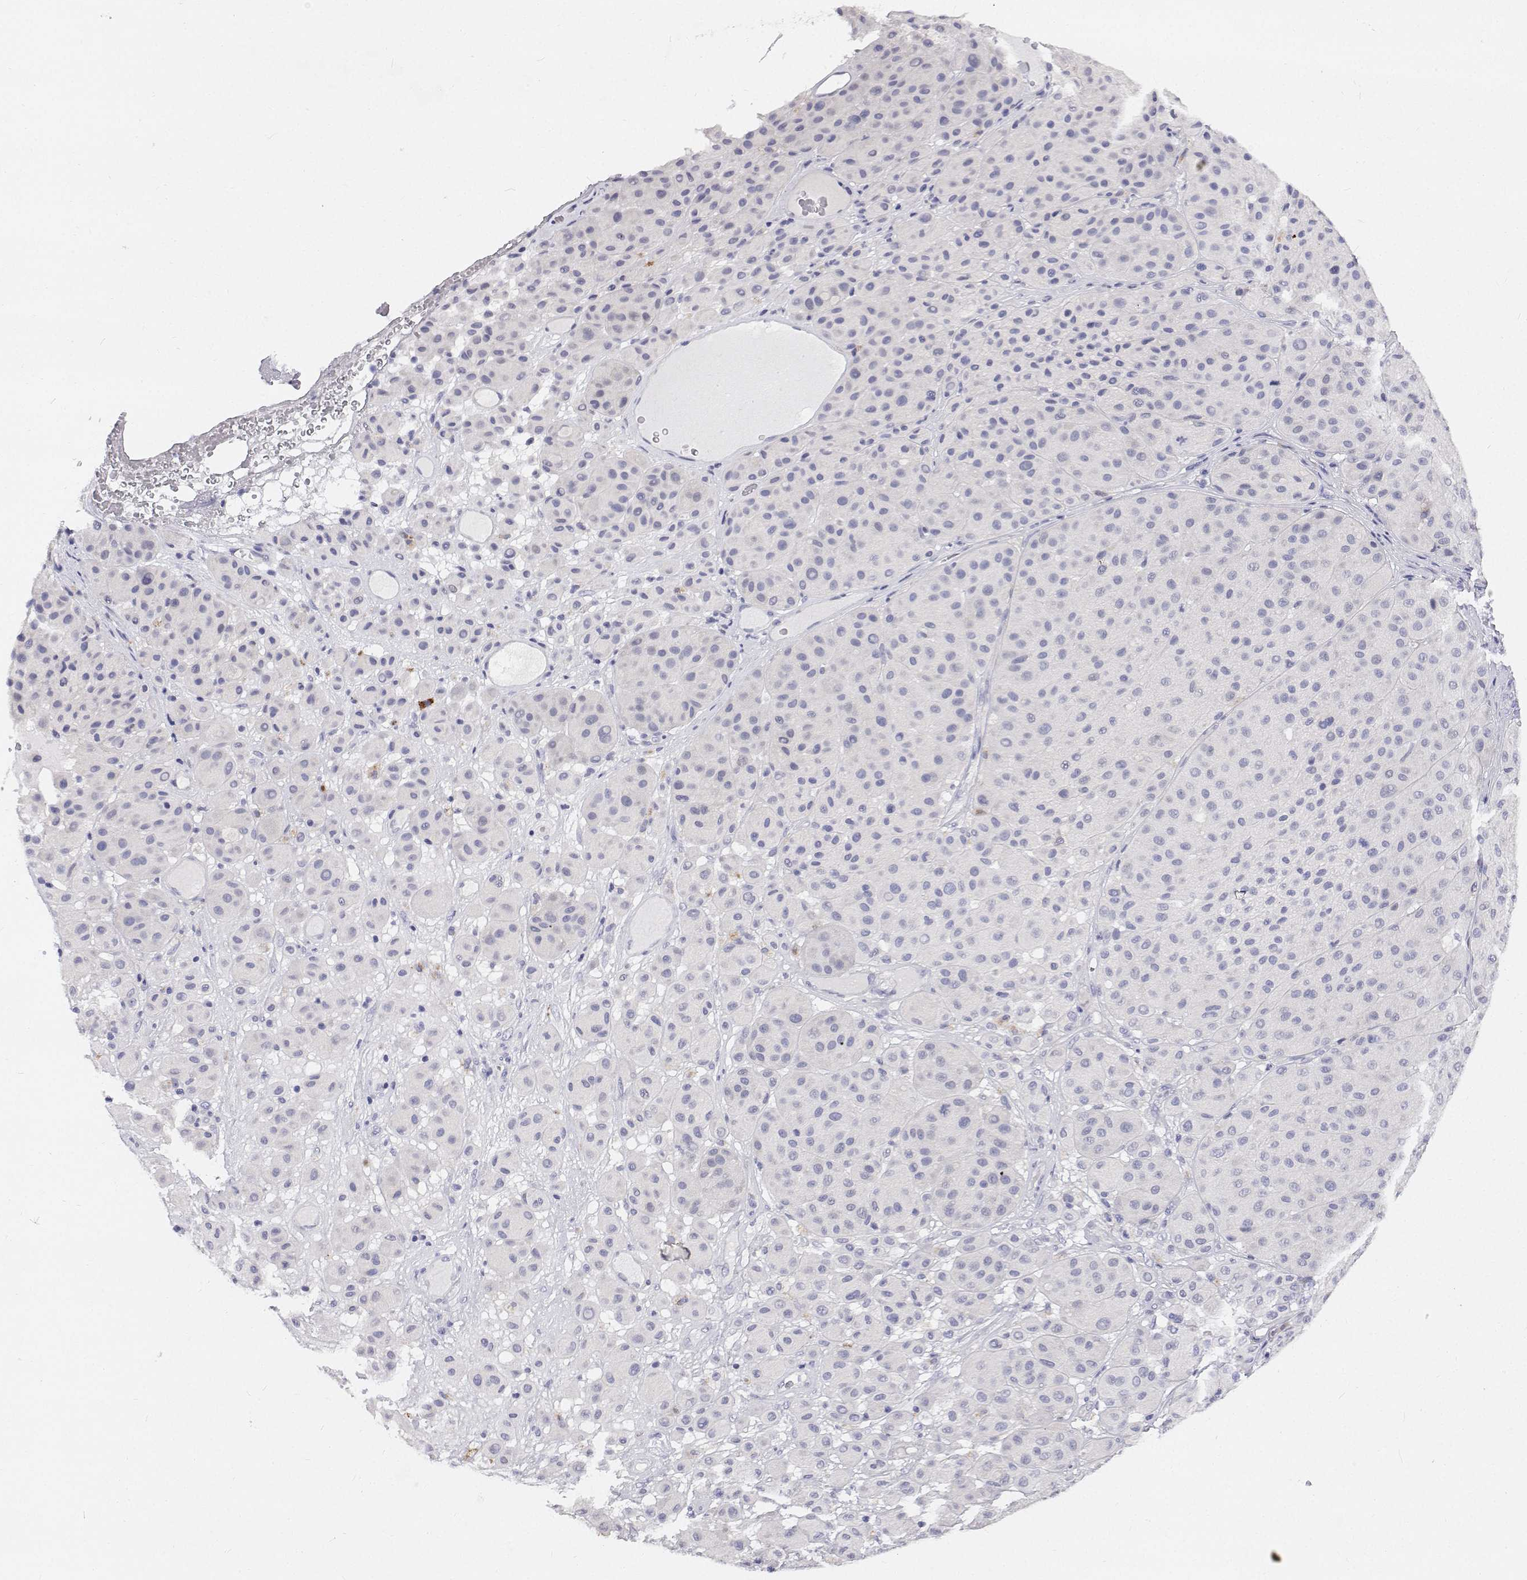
{"staining": {"intensity": "negative", "quantity": "none", "location": "none"}, "tissue": "melanoma", "cell_type": "Tumor cells", "image_type": "cancer", "snomed": [{"axis": "morphology", "description": "Malignant melanoma, Metastatic site"}, {"axis": "topography", "description": "Smooth muscle"}], "caption": "Tumor cells are negative for protein expression in human melanoma. (DAB (3,3'-diaminobenzidine) immunohistochemistry (IHC) with hematoxylin counter stain).", "gene": "NCR2", "patient": {"sex": "male", "age": 41}}